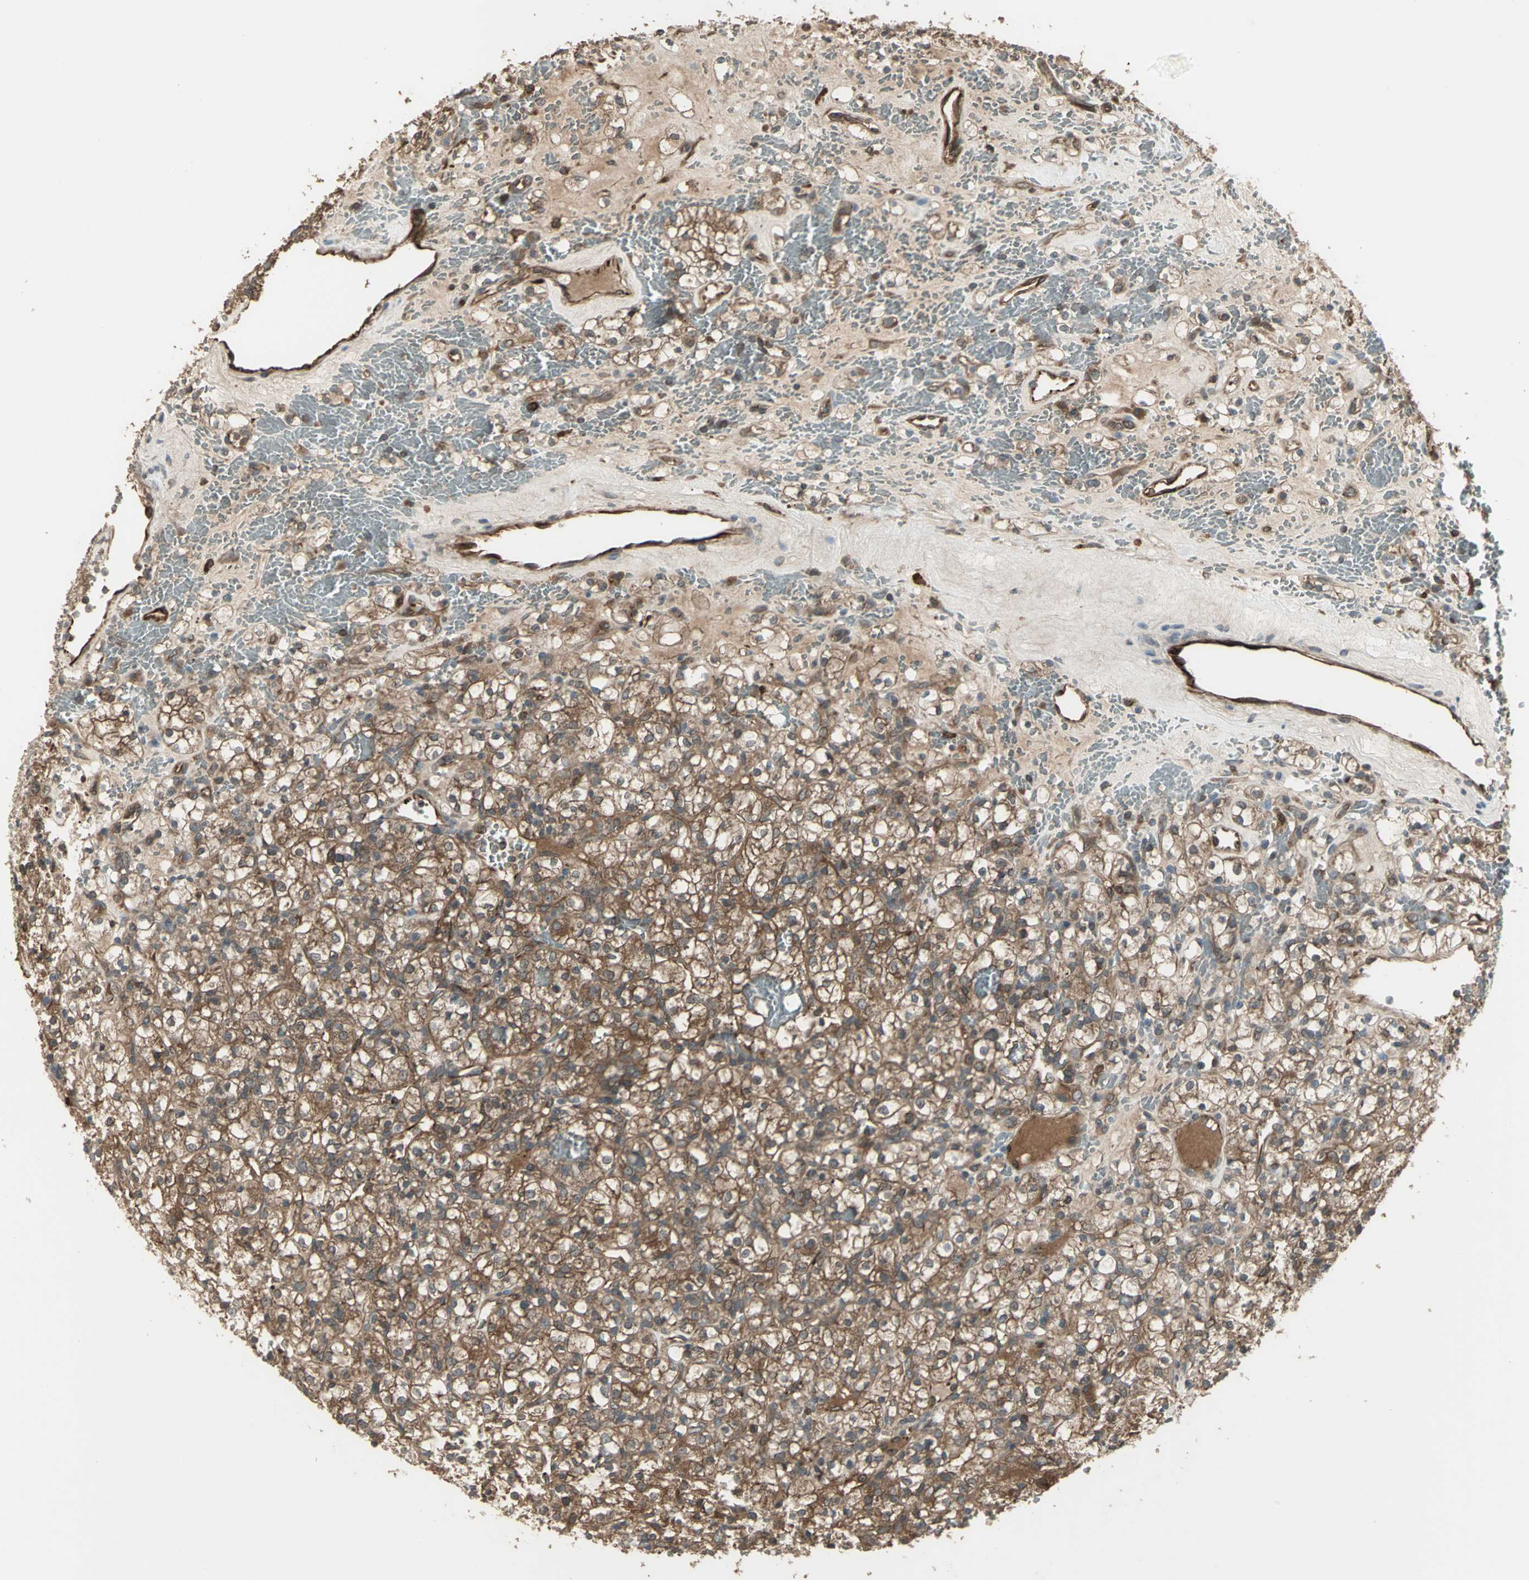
{"staining": {"intensity": "moderate", "quantity": ">75%", "location": "cytoplasmic/membranous"}, "tissue": "renal cancer", "cell_type": "Tumor cells", "image_type": "cancer", "snomed": [{"axis": "morphology", "description": "Adenocarcinoma, NOS"}, {"axis": "topography", "description": "Kidney"}], "caption": "The histopathology image exhibits a brown stain indicating the presence of a protein in the cytoplasmic/membranous of tumor cells in renal cancer.", "gene": "PRXL2B", "patient": {"sex": "female", "age": 60}}